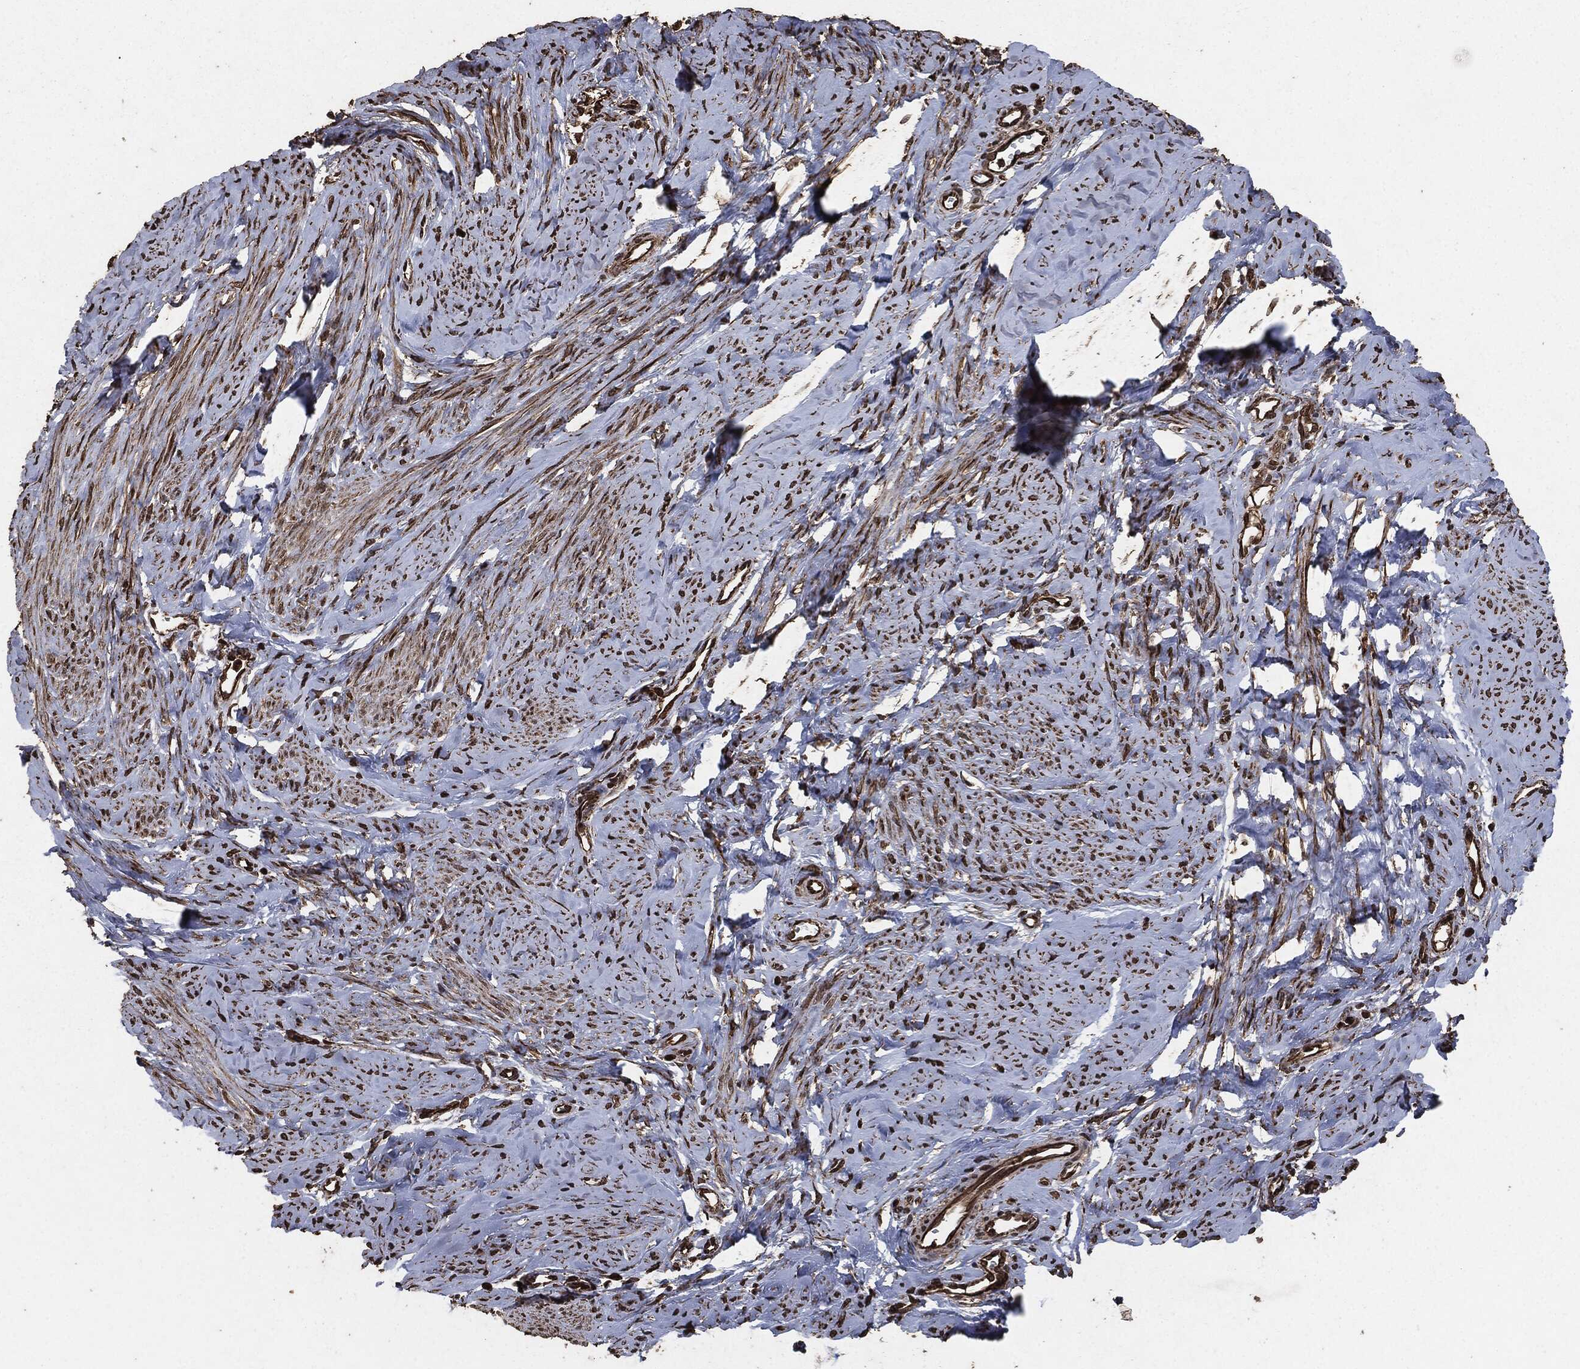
{"staining": {"intensity": "strong", "quantity": "25%-75%", "location": "nuclear"}, "tissue": "smooth muscle", "cell_type": "Smooth muscle cells", "image_type": "normal", "snomed": [{"axis": "morphology", "description": "Normal tissue, NOS"}, {"axis": "topography", "description": "Smooth muscle"}], "caption": "Human smooth muscle stained with a brown dye reveals strong nuclear positive expression in about 25%-75% of smooth muscle cells.", "gene": "EGFR", "patient": {"sex": "female", "age": 48}}